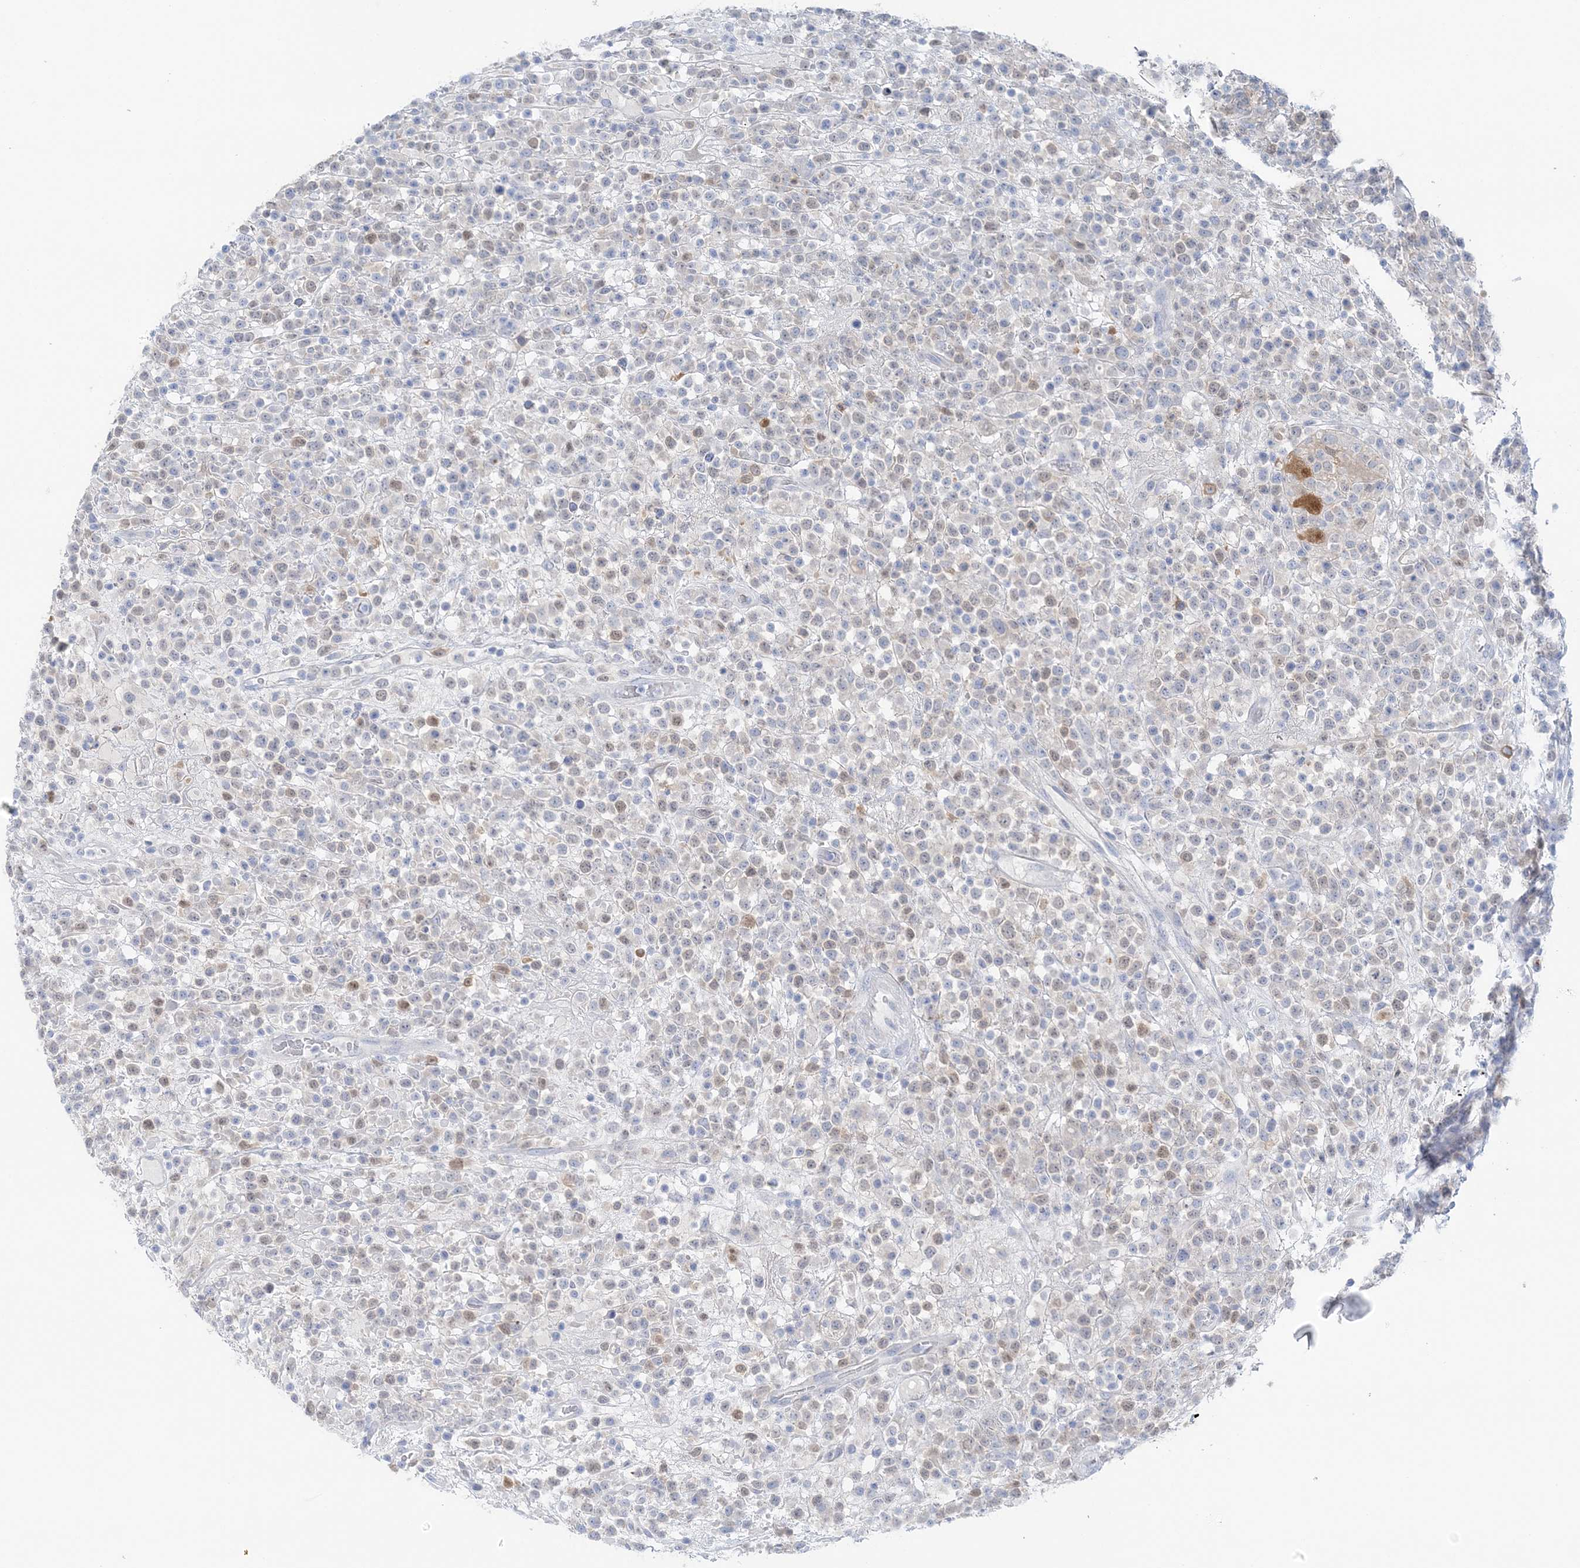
{"staining": {"intensity": "negative", "quantity": "none", "location": "none"}, "tissue": "lymphoma", "cell_type": "Tumor cells", "image_type": "cancer", "snomed": [{"axis": "morphology", "description": "Malignant lymphoma, non-Hodgkin's type, High grade"}, {"axis": "topography", "description": "Colon"}], "caption": "DAB (3,3'-diaminobenzidine) immunohistochemical staining of high-grade malignant lymphoma, non-Hodgkin's type shows no significant positivity in tumor cells.", "gene": "HMGCS1", "patient": {"sex": "female", "age": 53}}